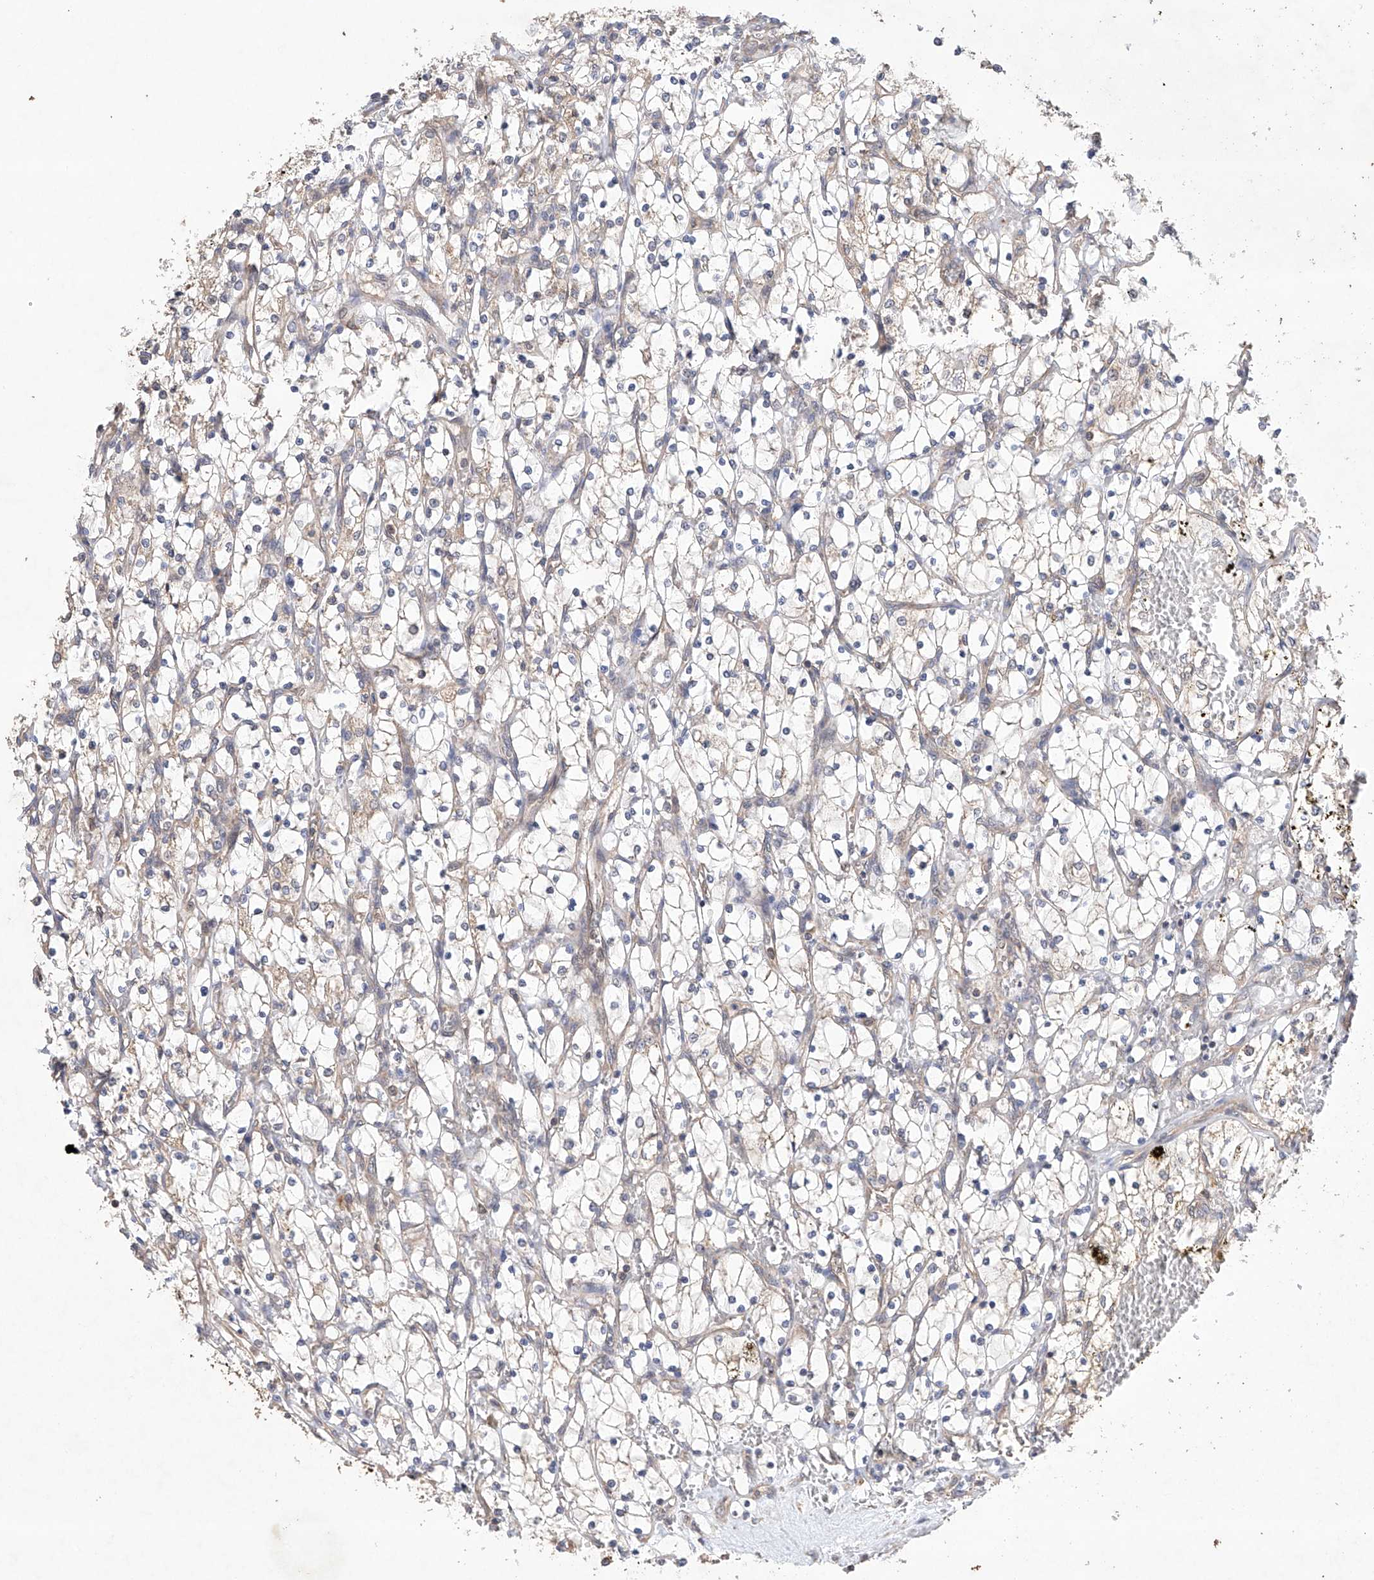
{"staining": {"intensity": "weak", "quantity": "<25%", "location": "cytoplasmic/membranous"}, "tissue": "renal cancer", "cell_type": "Tumor cells", "image_type": "cancer", "snomed": [{"axis": "morphology", "description": "Adenocarcinoma, NOS"}, {"axis": "topography", "description": "Kidney"}], "caption": "Immunohistochemistry image of neoplastic tissue: renal cancer stained with DAB exhibits no significant protein positivity in tumor cells. The staining was performed using DAB to visualize the protein expression in brown, while the nuclei were stained in blue with hematoxylin (Magnification: 20x).", "gene": "LURAP1", "patient": {"sex": "female", "age": 69}}